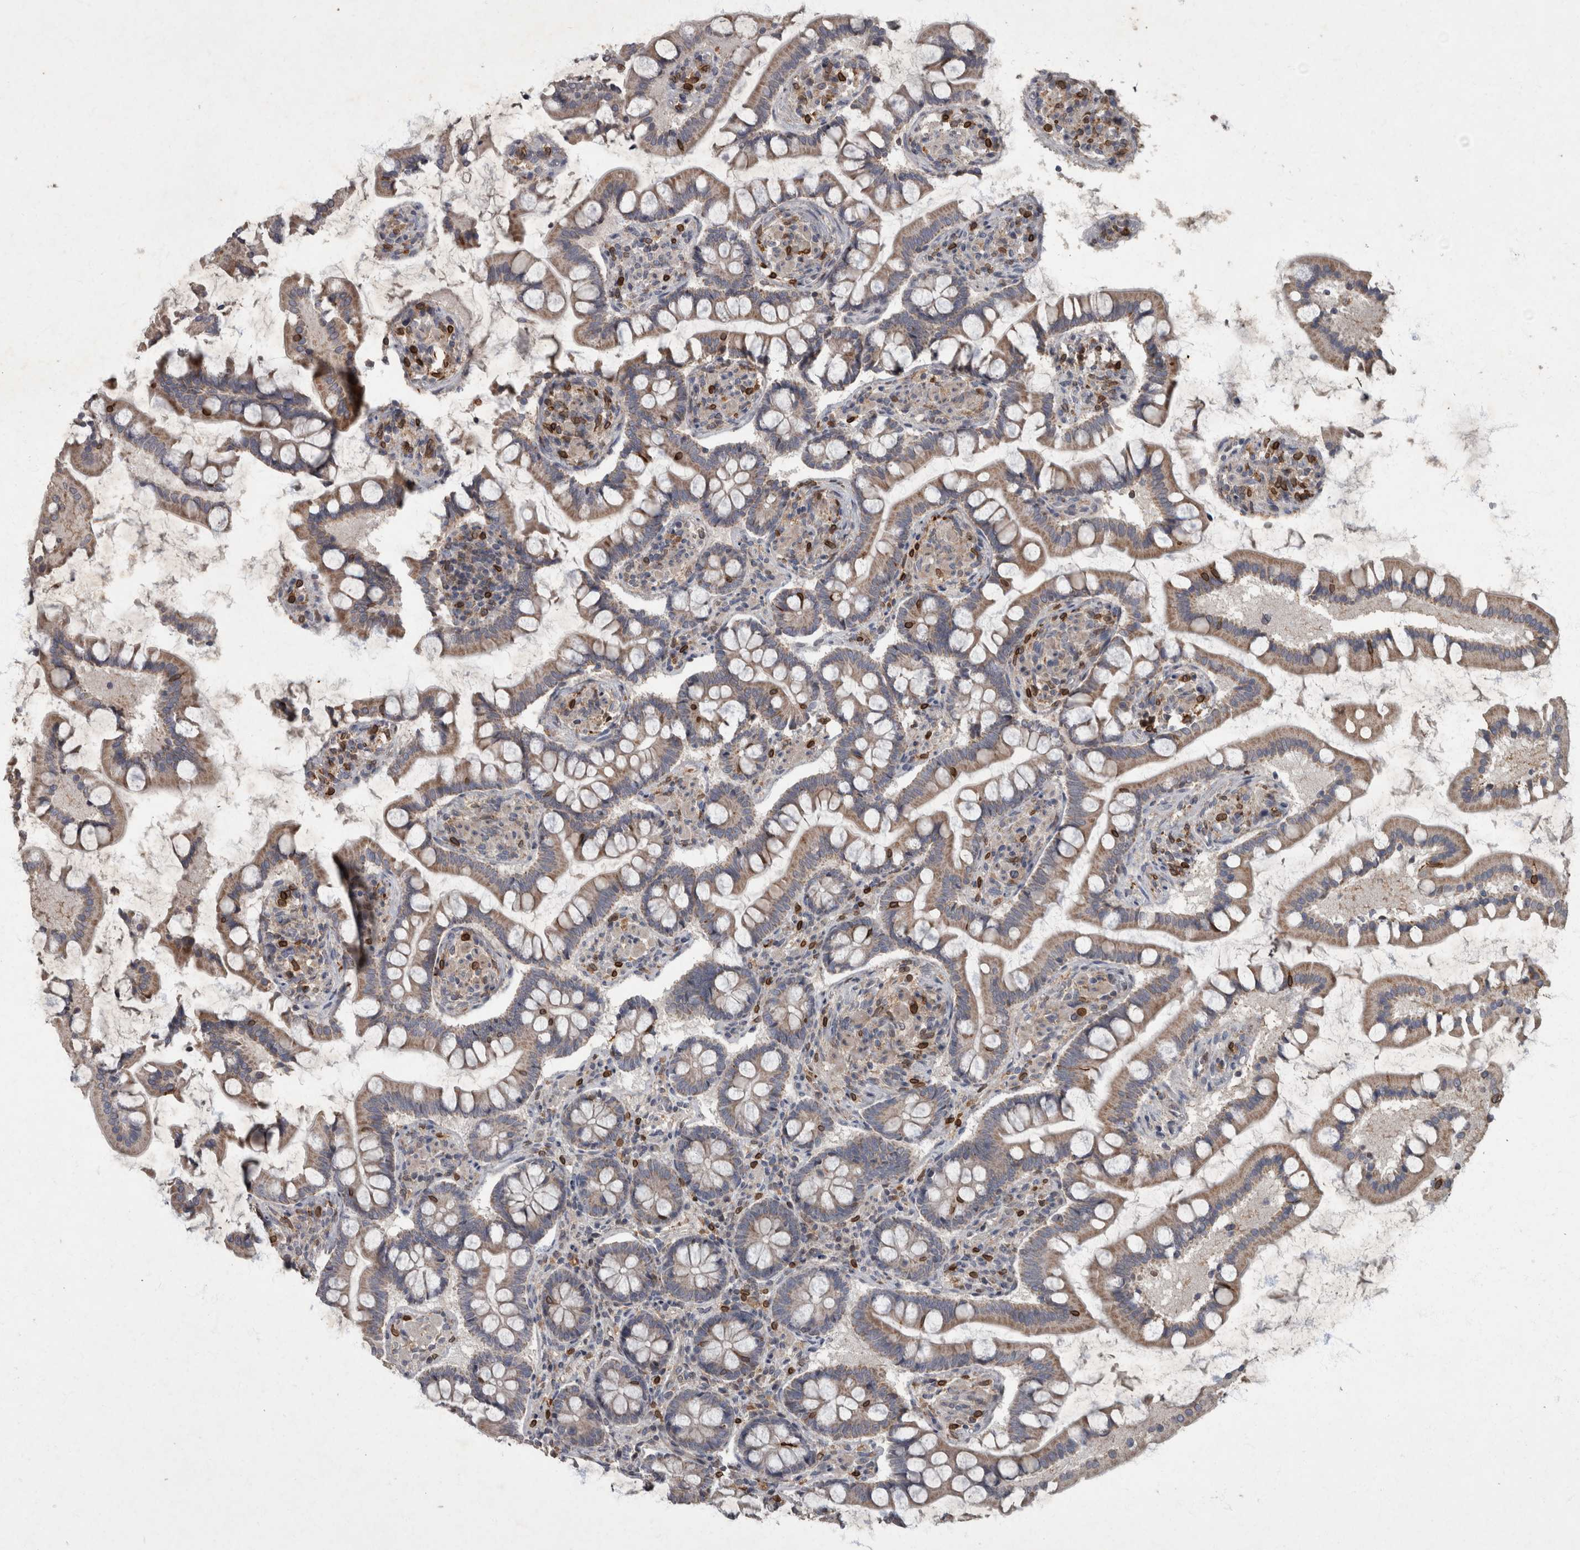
{"staining": {"intensity": "moderate", "quantity": "25%-75%", "location": "cytoplasmic/membranous"}, "tissue": "small intestine", "cell_type": "Glandular cells", "image_type": "normal", "snomed": [{"axis": "morphology", "description": "Normal tissue, NOS"}, {"axis": "topography", "description": "Small intestine"}], "caption": "Protein staining of normal small intestine demonstrates moderate cytoplasmic/membranous positivity in approximately 25%-75% of glandular cells. (Brightfield microscopy of DAB IHC at high magnification).", "gene": "PPP1R3C", "patient": {"sex": "male", "age": 41}}